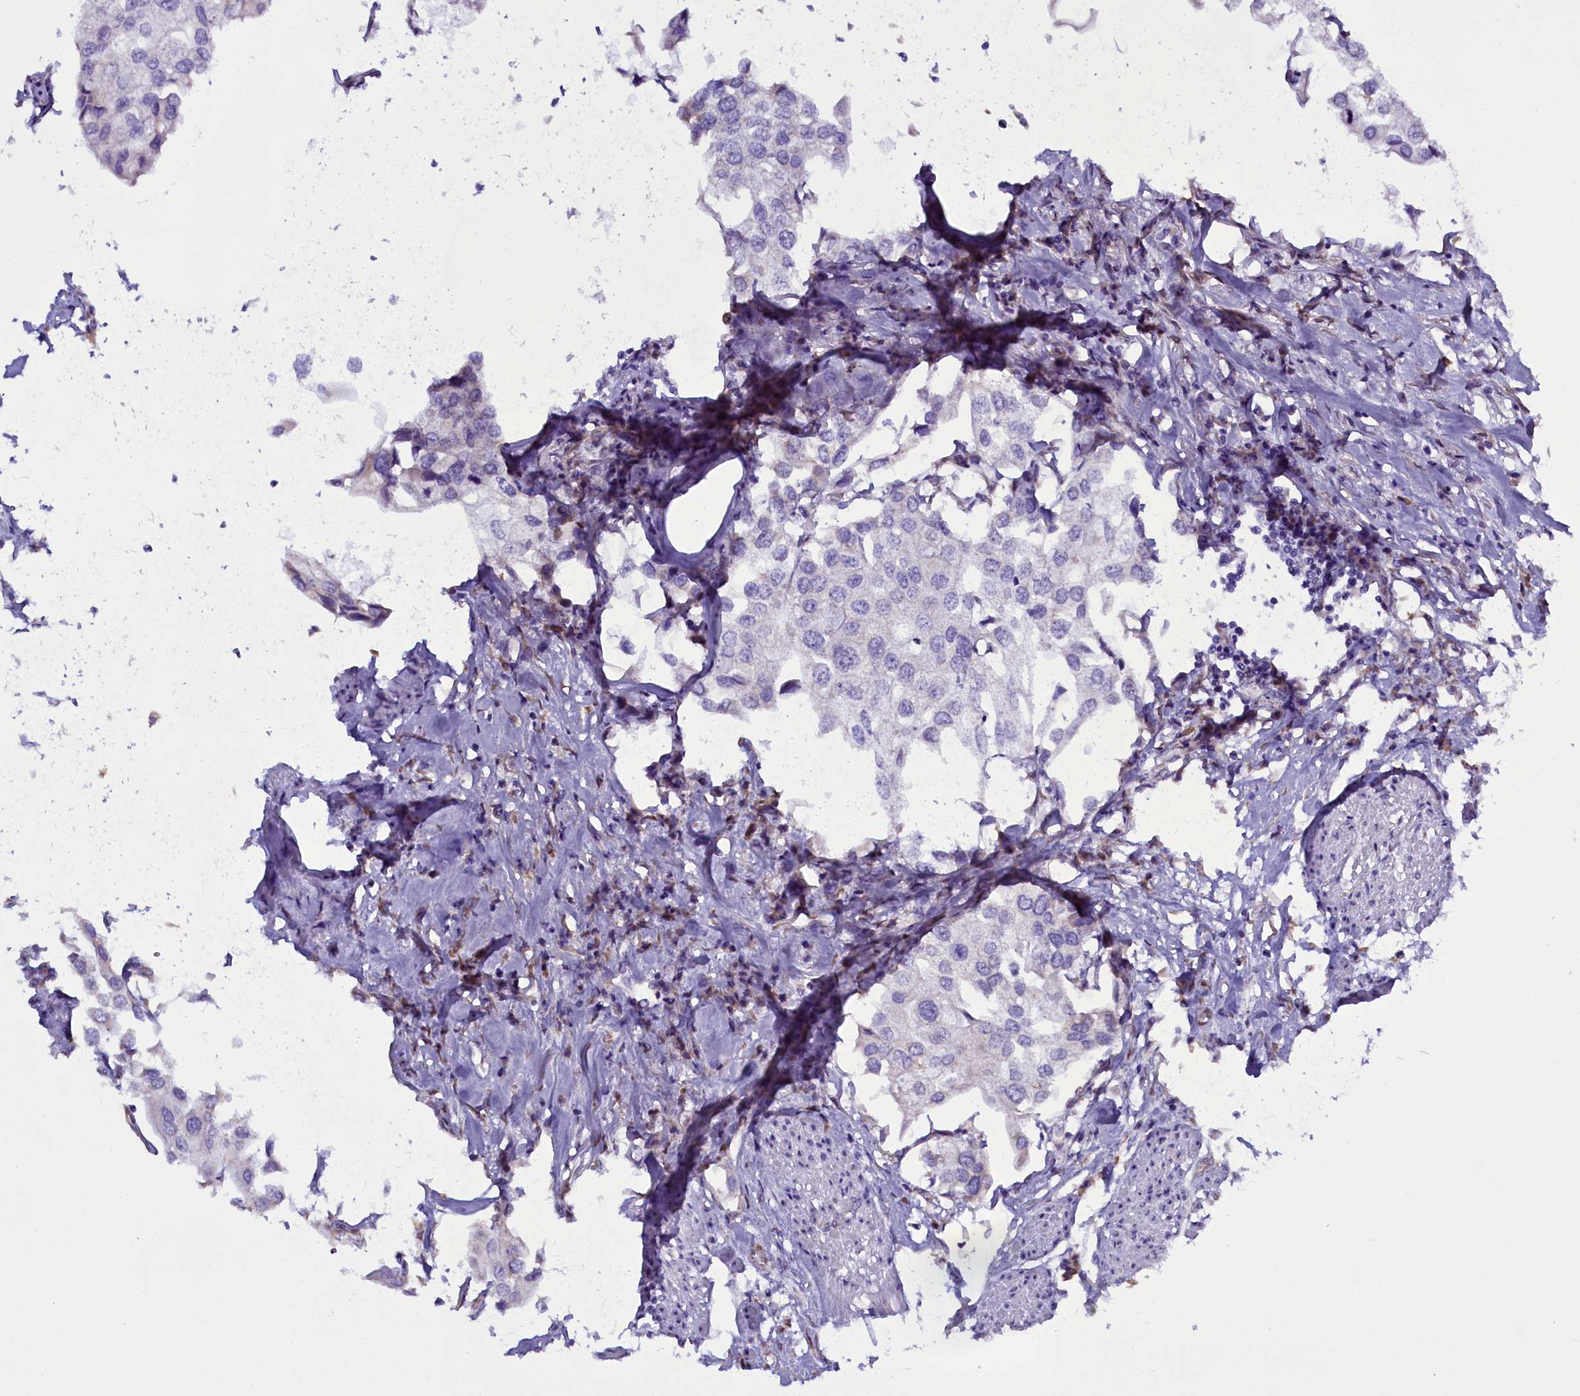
{"staining": {"intensity": "negative", "quantity": "none", "location": "none"}, "tissue": "urothelial cancer", "cell_type": "Tumor cells", "image_type": "cancer", "snomed": [{"axis": "morphology", "description": "Urothelial carcinoma, High grade"}, {"axis": "topography", "description": "Urinary bladder"}], "caption": "Immunohistochemistry (IHC) micrograph of neoplastic tissue: human urothelial cancer stained with DAB (3,3'-diaminobenzidine) demonstrates no significant protein staining in tumor cells.", "gene": "UACA", "patient": {"sex": "male", "age": 64}}